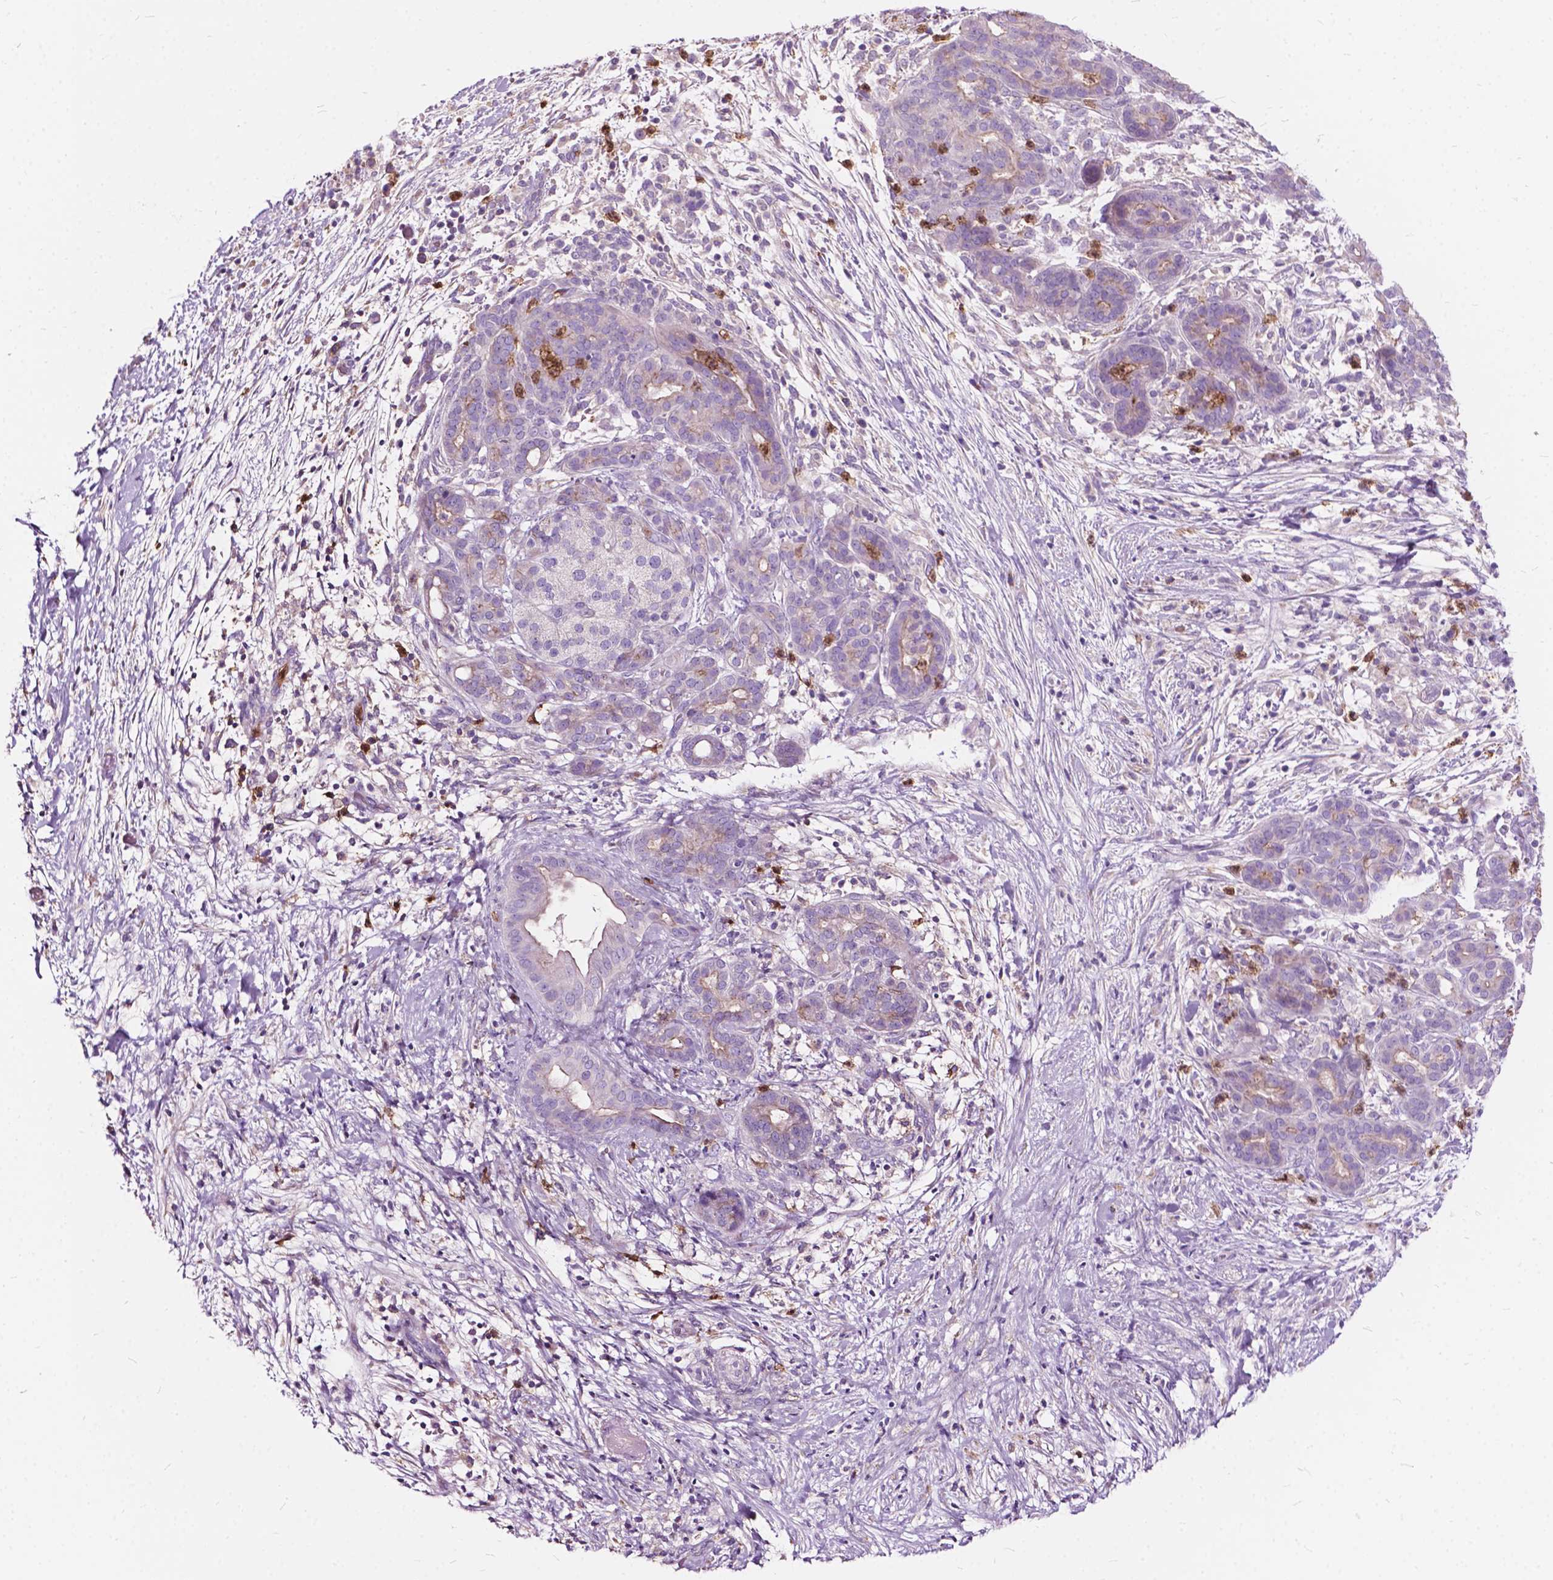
{"staining": {"intensity": "weak", "quantity": "<25%", "location": "cytoplasmic/membranous"}, "tissue": "pancreatic cancer", "cell_type": "Tumor cells", "image_type": "cancer", "snomed": [{"axis": "morphology", "description": "Adenocarcinoma, NOS"}, {"axis": "topography", "description": "Pancreas"}], "caption": "IHC histopathology image of neoplastic tissue: adenocarcinoma (pancreatic) stained with DAB (3,3'-diaminobenzidine) exhibits no significant protein staining in tumor cells. The staining is performed using DAB brown chromogen with nuclei counter-stained in using hematoxylin.", "gene": "PRR35", "patient": {"sex": "male", "age": 44}}